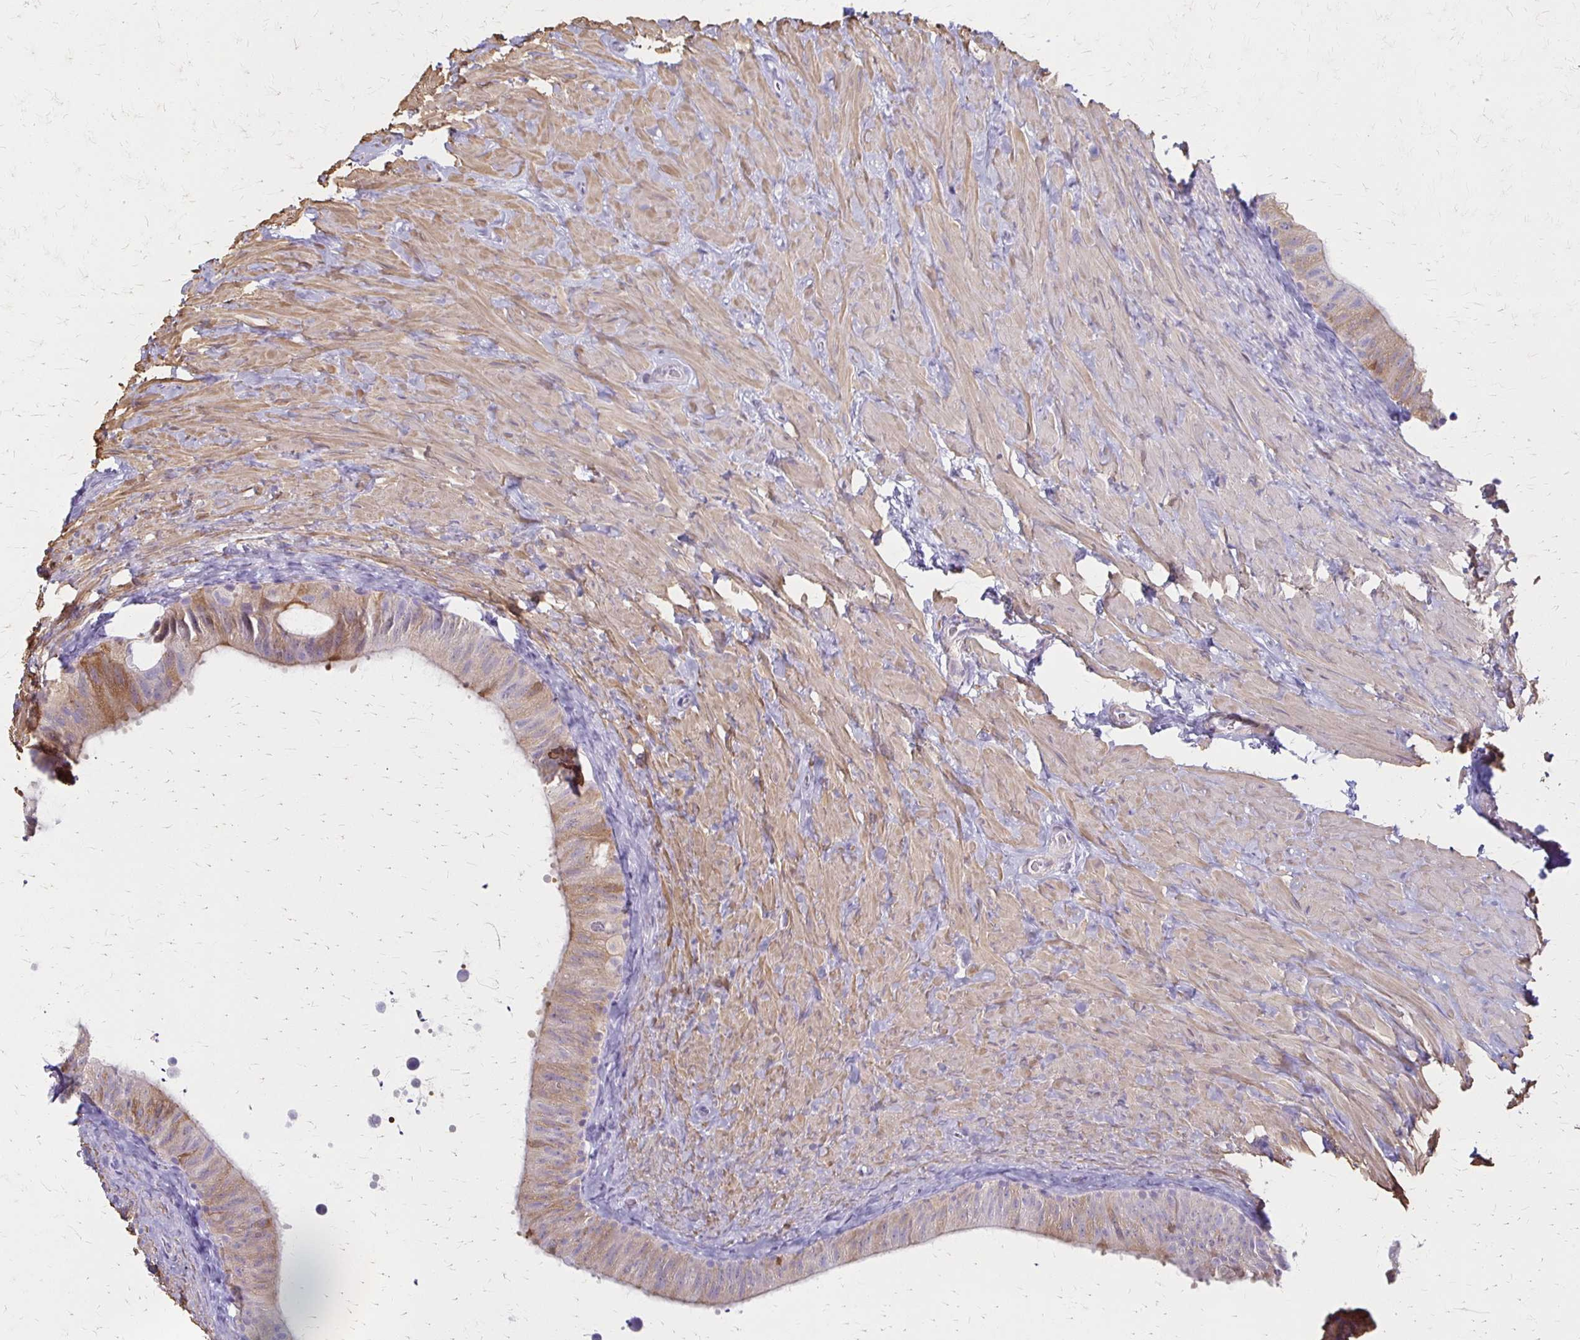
{"staining": {"intensity": "moderate", "quantity": ">75%", "location": "cytoplasmic/membranous"}, "tissue": "epididymis", "cell_type": "Glandular cells", "image_type": "normal", "snomed": [{"axis": "morphology", "description": "Normal tissue, NOS"}, {"axis": "topography", "description": "Epididymis, spermatic cord, NOS"}, {"axis": "topography", "description": "Epididymis"}], "caption": "Protein positivity by immunohistochemistry (IHC) displays moderate cytoplasmic/membranous staining in about >75% of glandular cells in benign epididymis.", "gene": "IVL", "patient": {"sex": "male", "age": 31}}